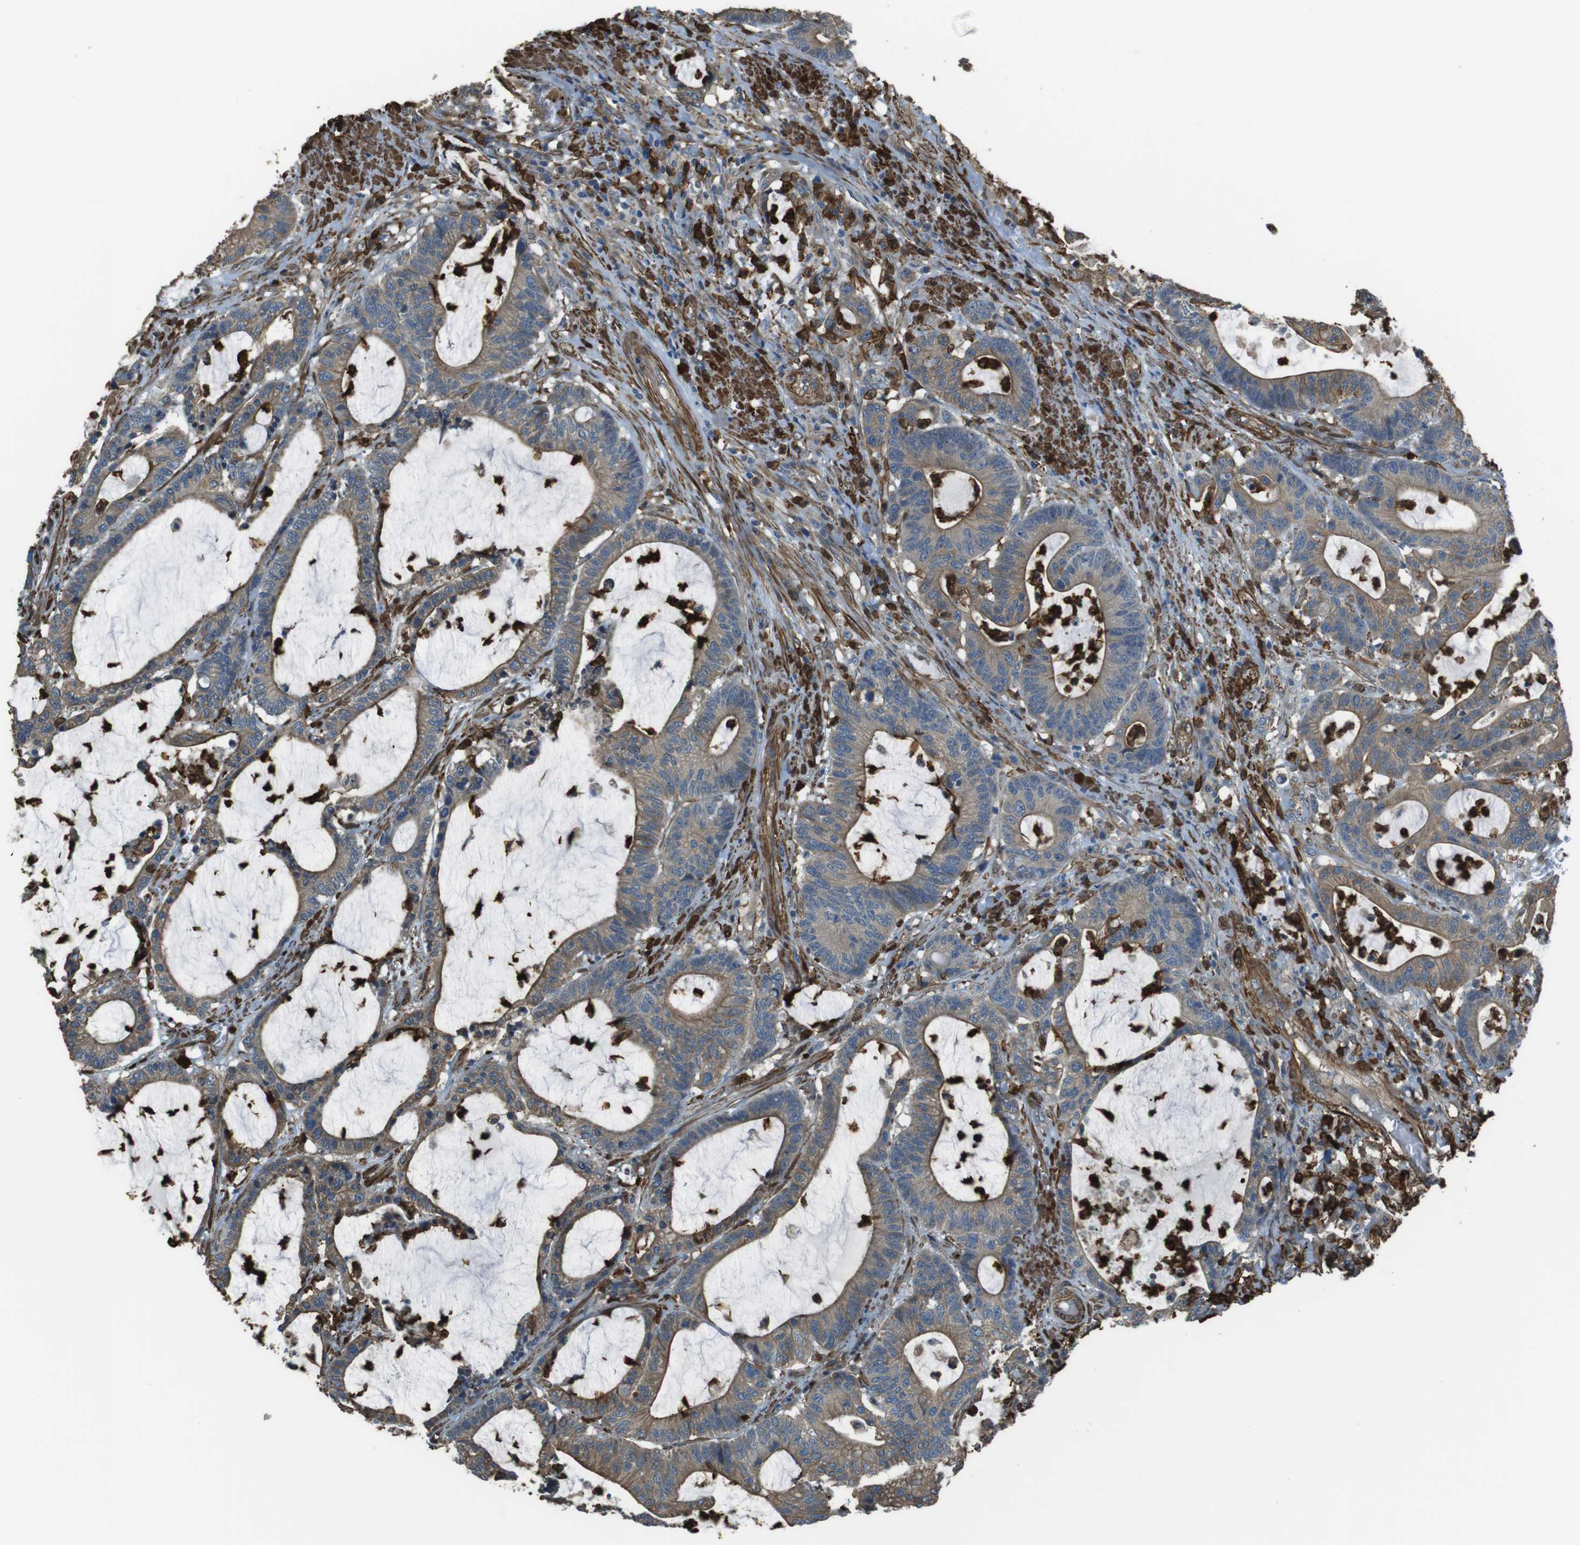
{"staining": {"intensity": "moderate", "quantity": ">75%", "location": "cytoplasmic/membranous"}, "tissue": "colorectal cancer", "cell_type": "Tumor cells", "image_type": "cancer", "snomed": [{"axis": "morphology", "description": "Adenocarcinoma, NOS"}, {"axis": "topography", "description": "Colon"}], "caption": "Protein expression analysis of colorectal adenocarcinoma exhibits moderate cytoplasmic/membranous positivity in approximately >75% of tumor cells.", "gene": "SFT2D1", "patient": {"sex": "female", "age": 84}}